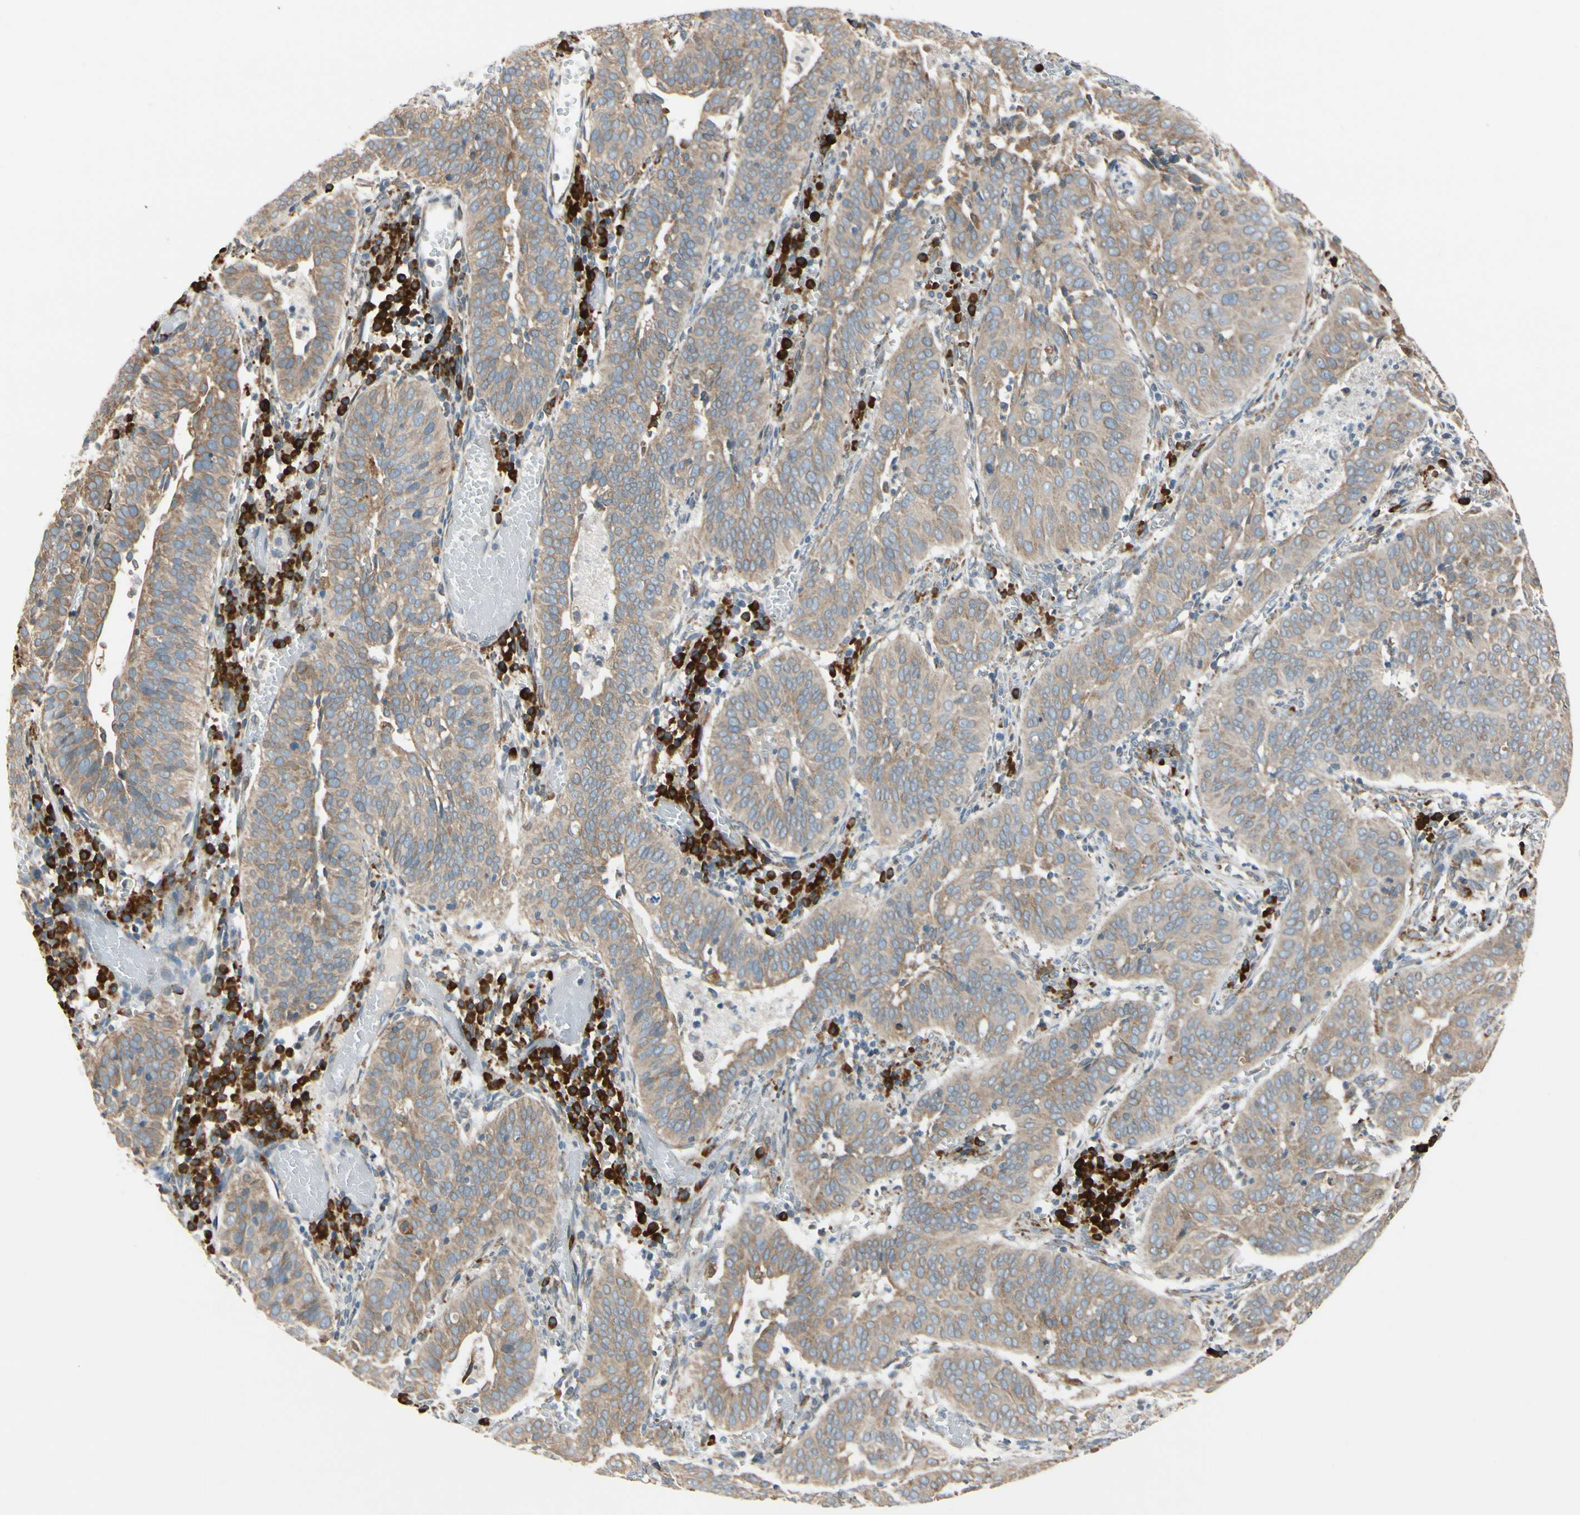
{"staining": {"intensity": "weak", "quantity": ">75%", "location": "cytoplasmic/membranous"}, "tissue": "cervical cancer", "cell_type": "Tumor cells", "image_type": "cancer", "snomed": [{"axis": "morphology", "description": "Squamous cell carcinoma, NOS"}, {"axis": "topography", "description": "Cervix"}], "caption": "Tumor cells exhibit weak cytoplasmic/membranous positivity in approximately >75% of cells in cervical squamous cell carcinoma.", "gene": "RPN2", "patient": {"sex": "female", "age": 39}}